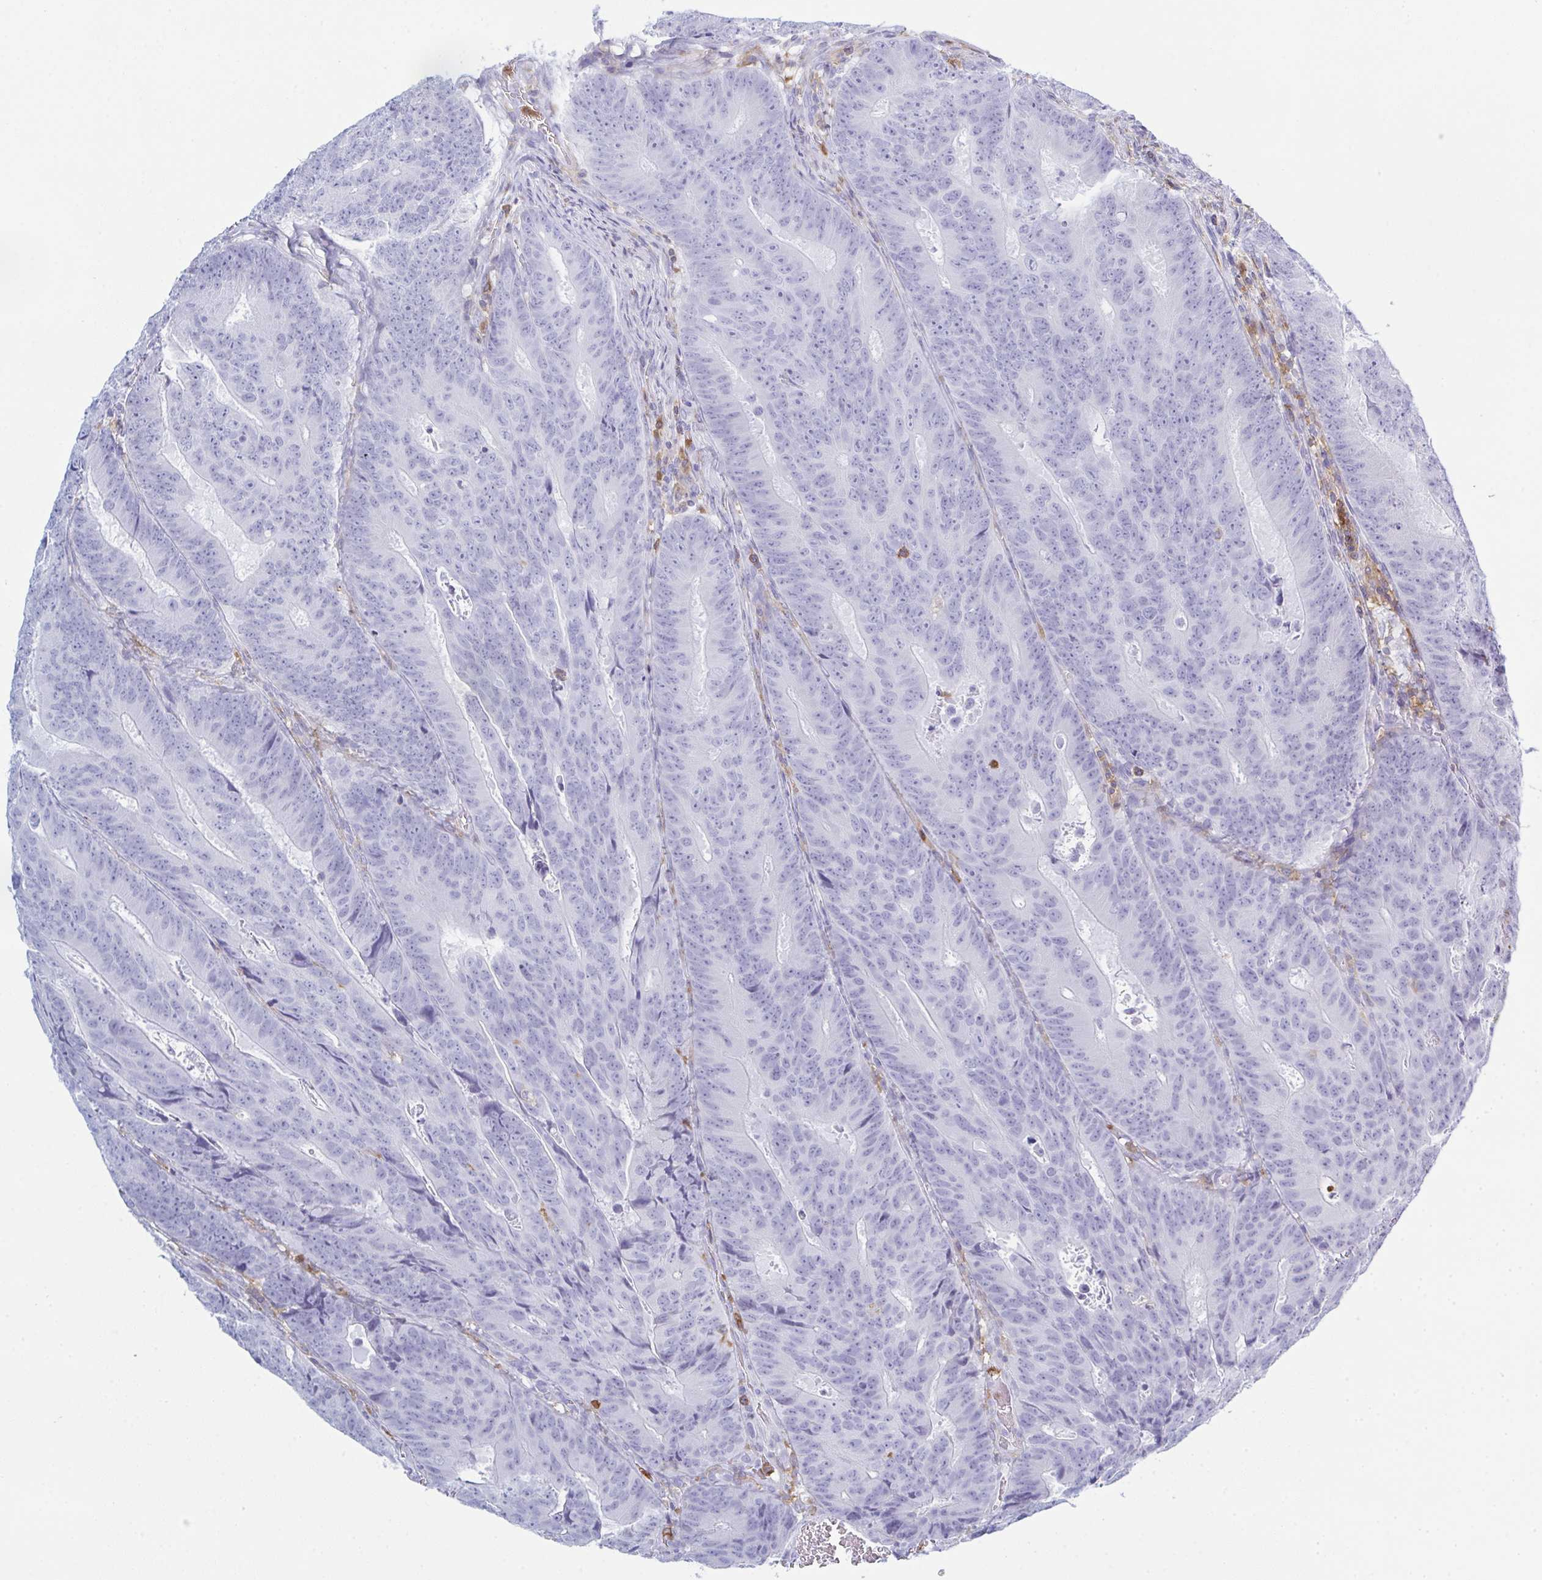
{"staining": {"intensity": "negative", "quantity": "none", "location": "none"}, "tissue": "colorectal cancer", "cell_type": "Tumor cells", "image_type": "cancer", "snomed": [{"axis": "morphology", "description": "Adenocarcinoma, NOS"}, {"axis": "topography", "description": "Colon"}], "caption": "Immunohistochemistry of human colorectal cancer demonstrates no staining in tumor cells.", "gene": "MYO1F", "patient": {"sex": "female", "age": 48}}